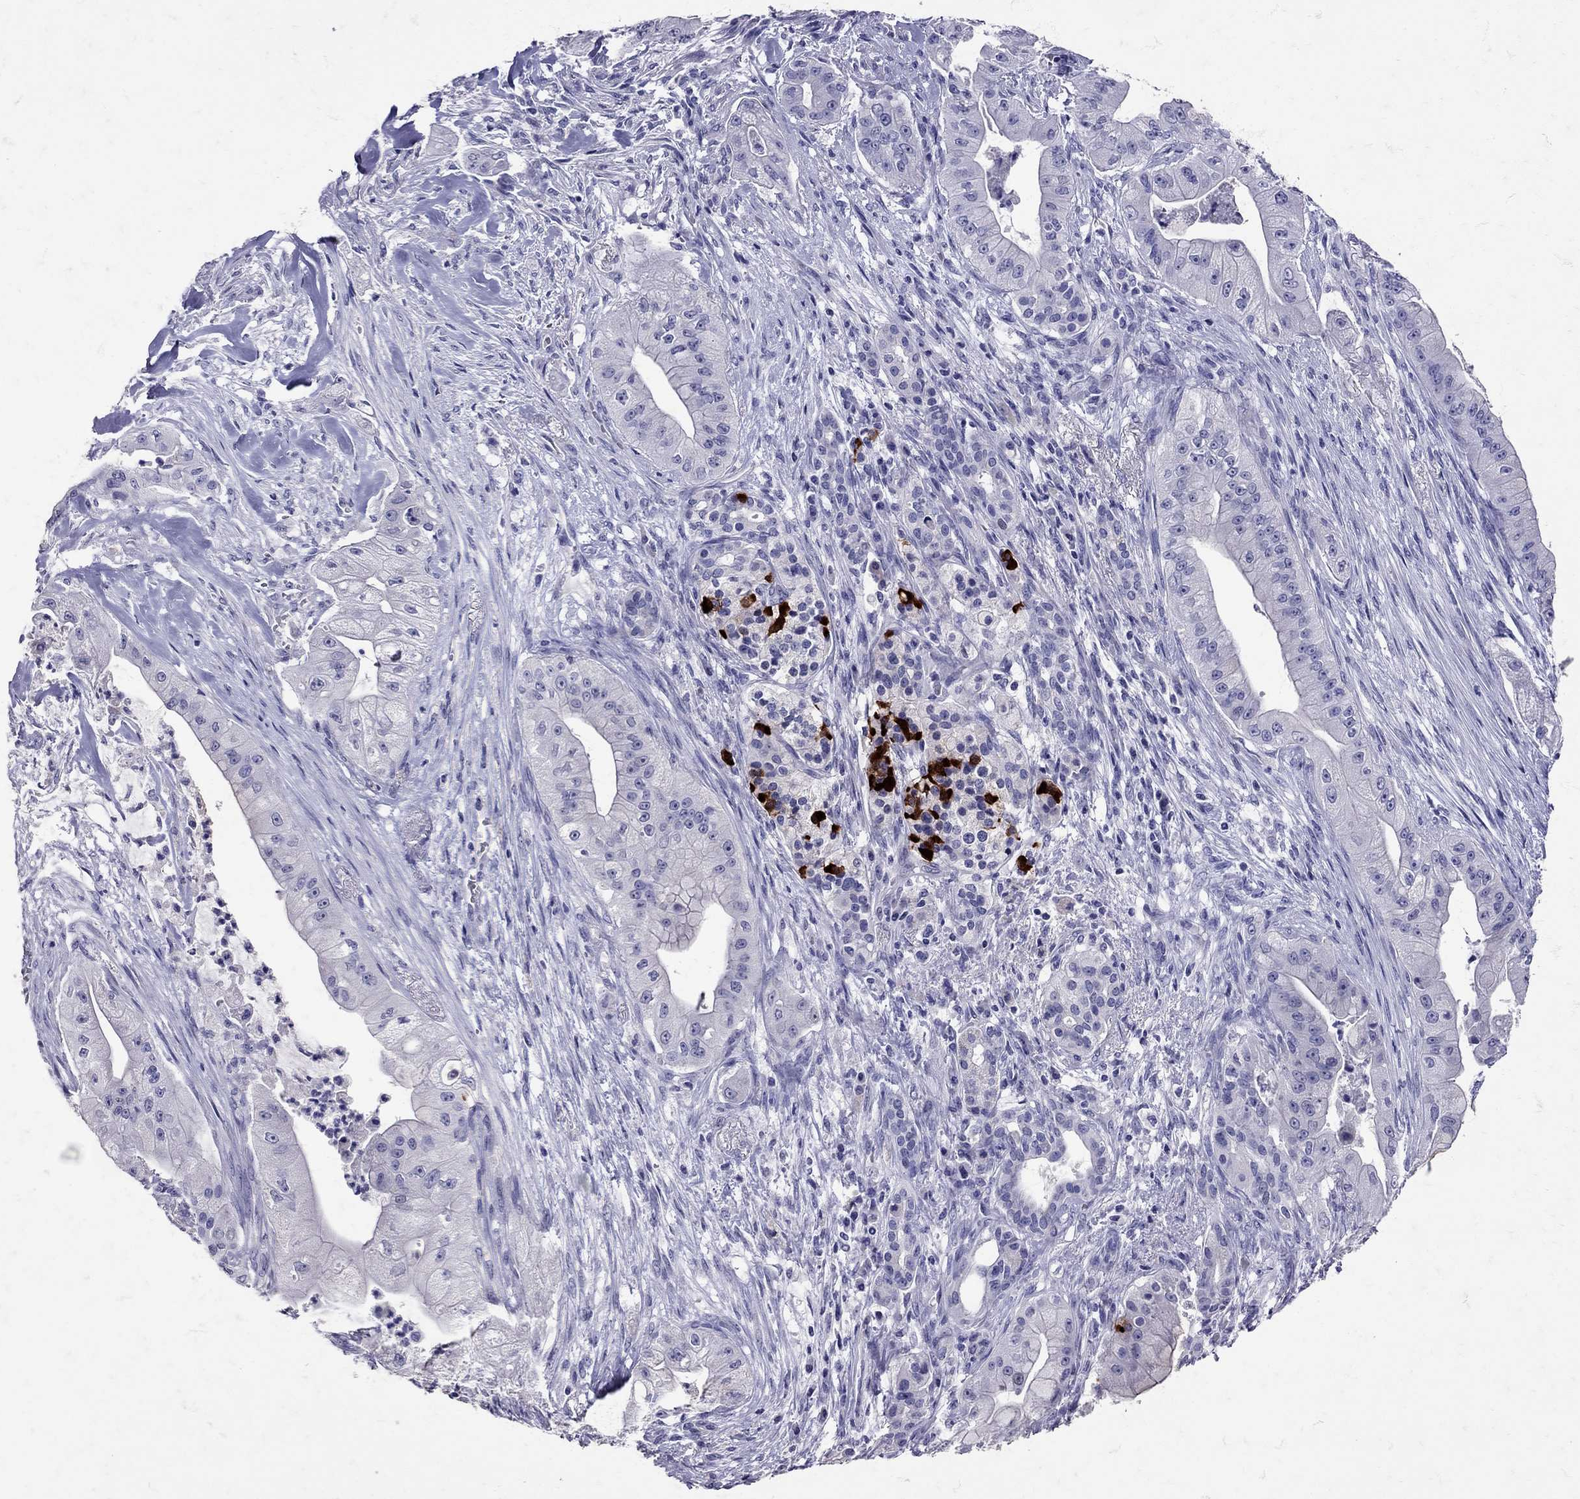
{"staining": {"intensity": "negative", "quantity": "none", "location": "none"}, "tissue": "pancreatic cancer", "cell_type": "Tumor cells", "image_type": "cancer", "snomed": [{"axis": "morphology", "description": "Normal tissue, NOS"}, {"axis": "morphology", "description": "Inflammation, NOS"}, {"axis": "morphology", "description": "Adenocarcinoma, NOS"}, {"axis": "topography", "description": "Pancreas"}], "caption": "IHC image of neoplastic tissue: human adenocarcinoma (pancreatic) stained with DAB (3,3'-diaminobenzidine) demonstrates no significant protein expression in tumor cells.", "gene": "SST", "patient": {"sex": "male", "age": 57}}